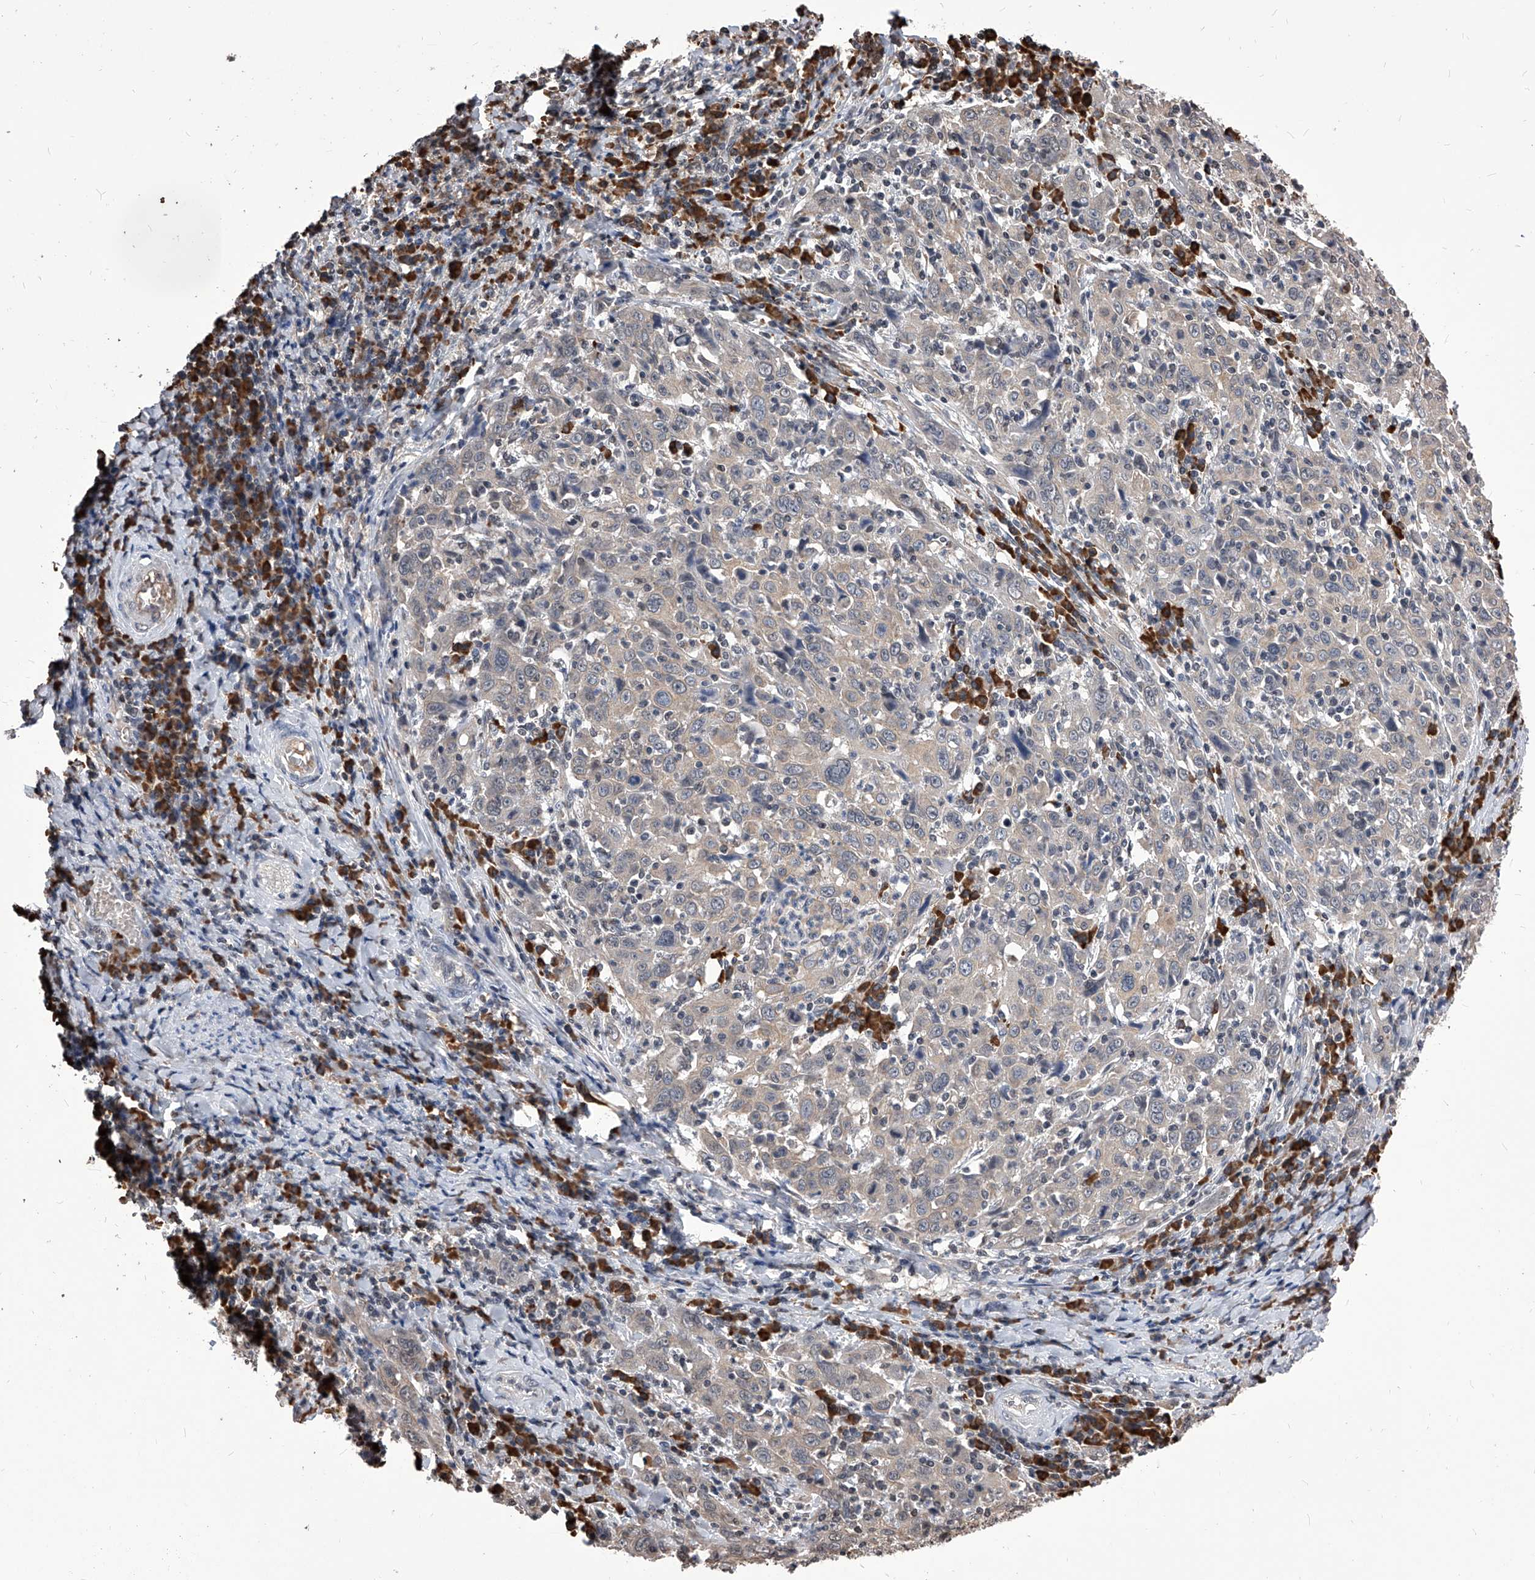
{"staining": {"intensity": "negative", "quantity": "none", "location": "none"}, "tissue": "cervical cancer", "cell_type": "Tumor cells", "image_type": "cancer", "snomed": [{"axis": "morphology", "description": "Squamous cell carcinoma, NOS"}, {"axis": "topography", "description": "Cervix"}], "caption": "Cervical squamous cell carcinoma stained for a protein using IHC demonstrates no positivity tumor cells.", "gene": "ID1", "patient": {"sex": "female", "age": 46}}